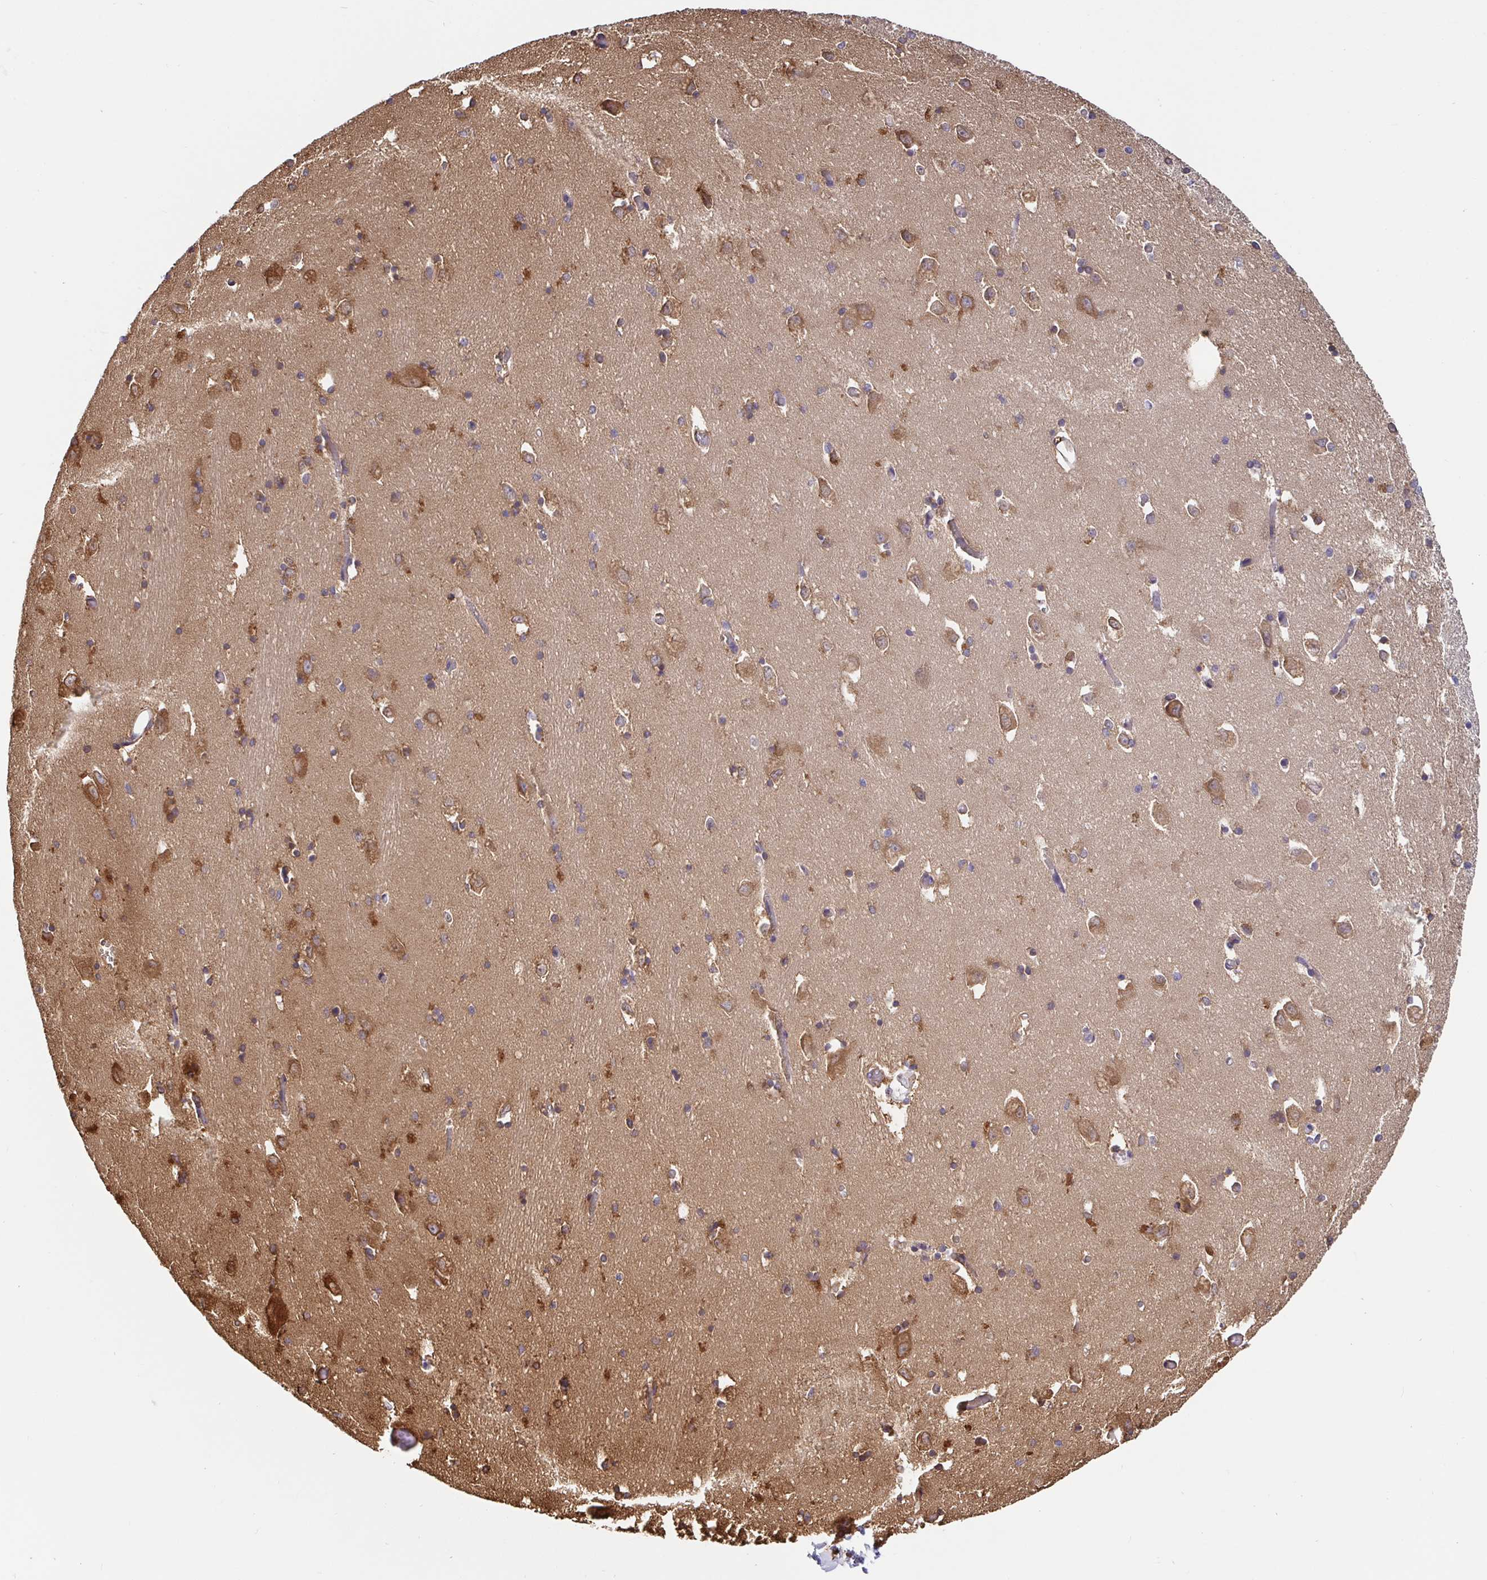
{"staining": {"intensity": "moderate", "quantity": "<25%", "location": "cytoplasmic/membranous"}, "tissue": "caudate", "cell_type": "Glial cells", "image_type": "normal", "snomed": [{"axis": "morphology", "description": "Normal tissue, NOS"}, {"axis": "topography", "description": "Lateral ventricle wall"}, {"axis": "topography", "description": "Hippocampus"}], "caption": "This is a photomicrograph of immunohistochemistry (IHC) staining of benign caudate, which shows moderate expression in the cytoplasmic/membranous of glial cells.", "gene": "MAOA", "patient": {"sex": "female", "age": 63}}